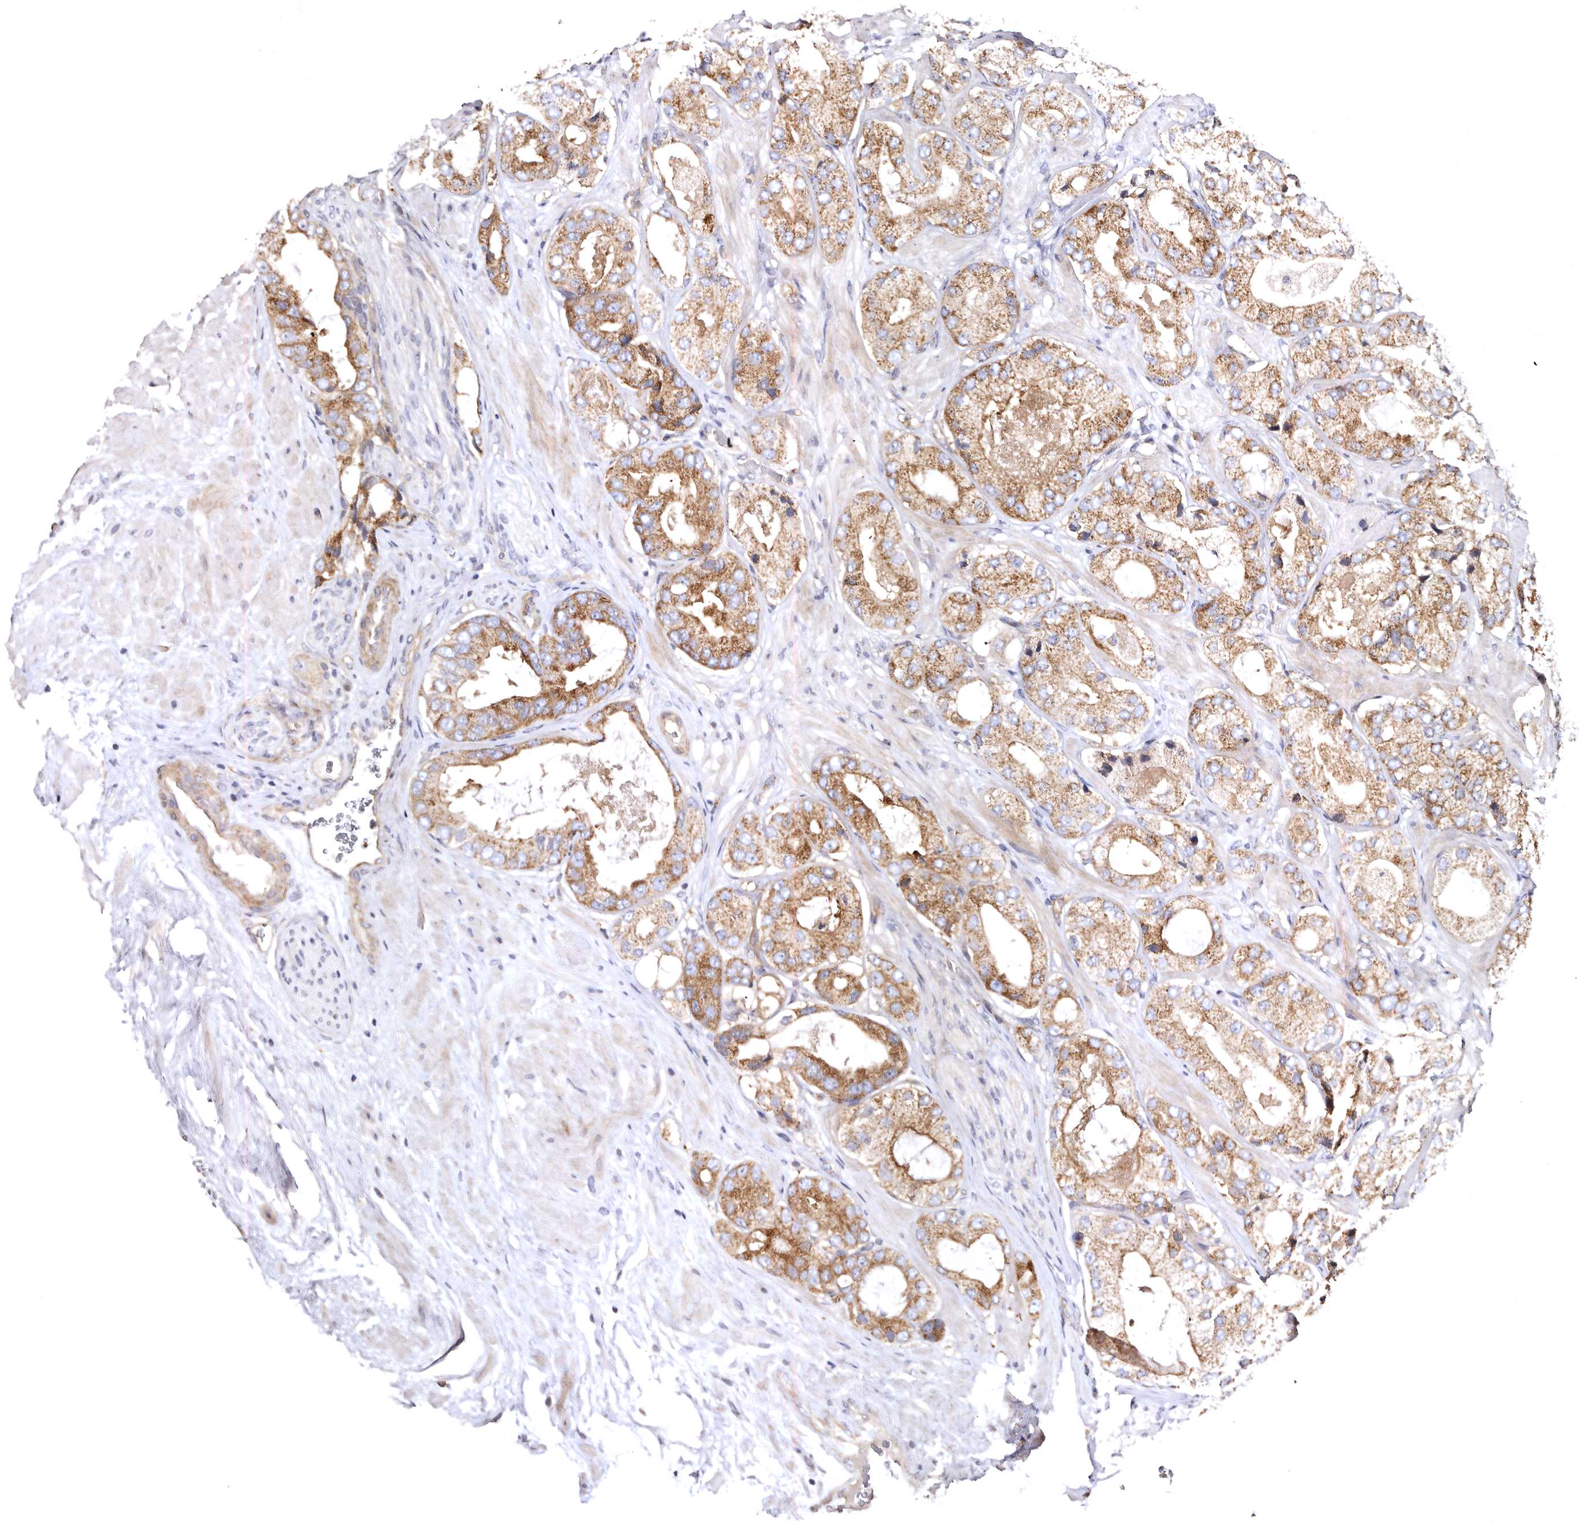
{"staining": {"intensity": "moderate", "quantity": ">75%", "location": "cytoplasmic/membranous"}, "tissue": "prostate cancer", "cell_type": "Tumor cells", "image_type": "cancer", "snomed": [{"axis": "morphology", "description": "Adenocarcinoma, High grade"}, {"axis": "topography", "description": "Prostate"}], "caption": "Moderate cytoplasmic/membranous protein positivity is identified in approximately >75% of tumor cells in prostate cancer.", "gene": "BAIAP2L1", "patient": {"sex": "male", "age": 59}}